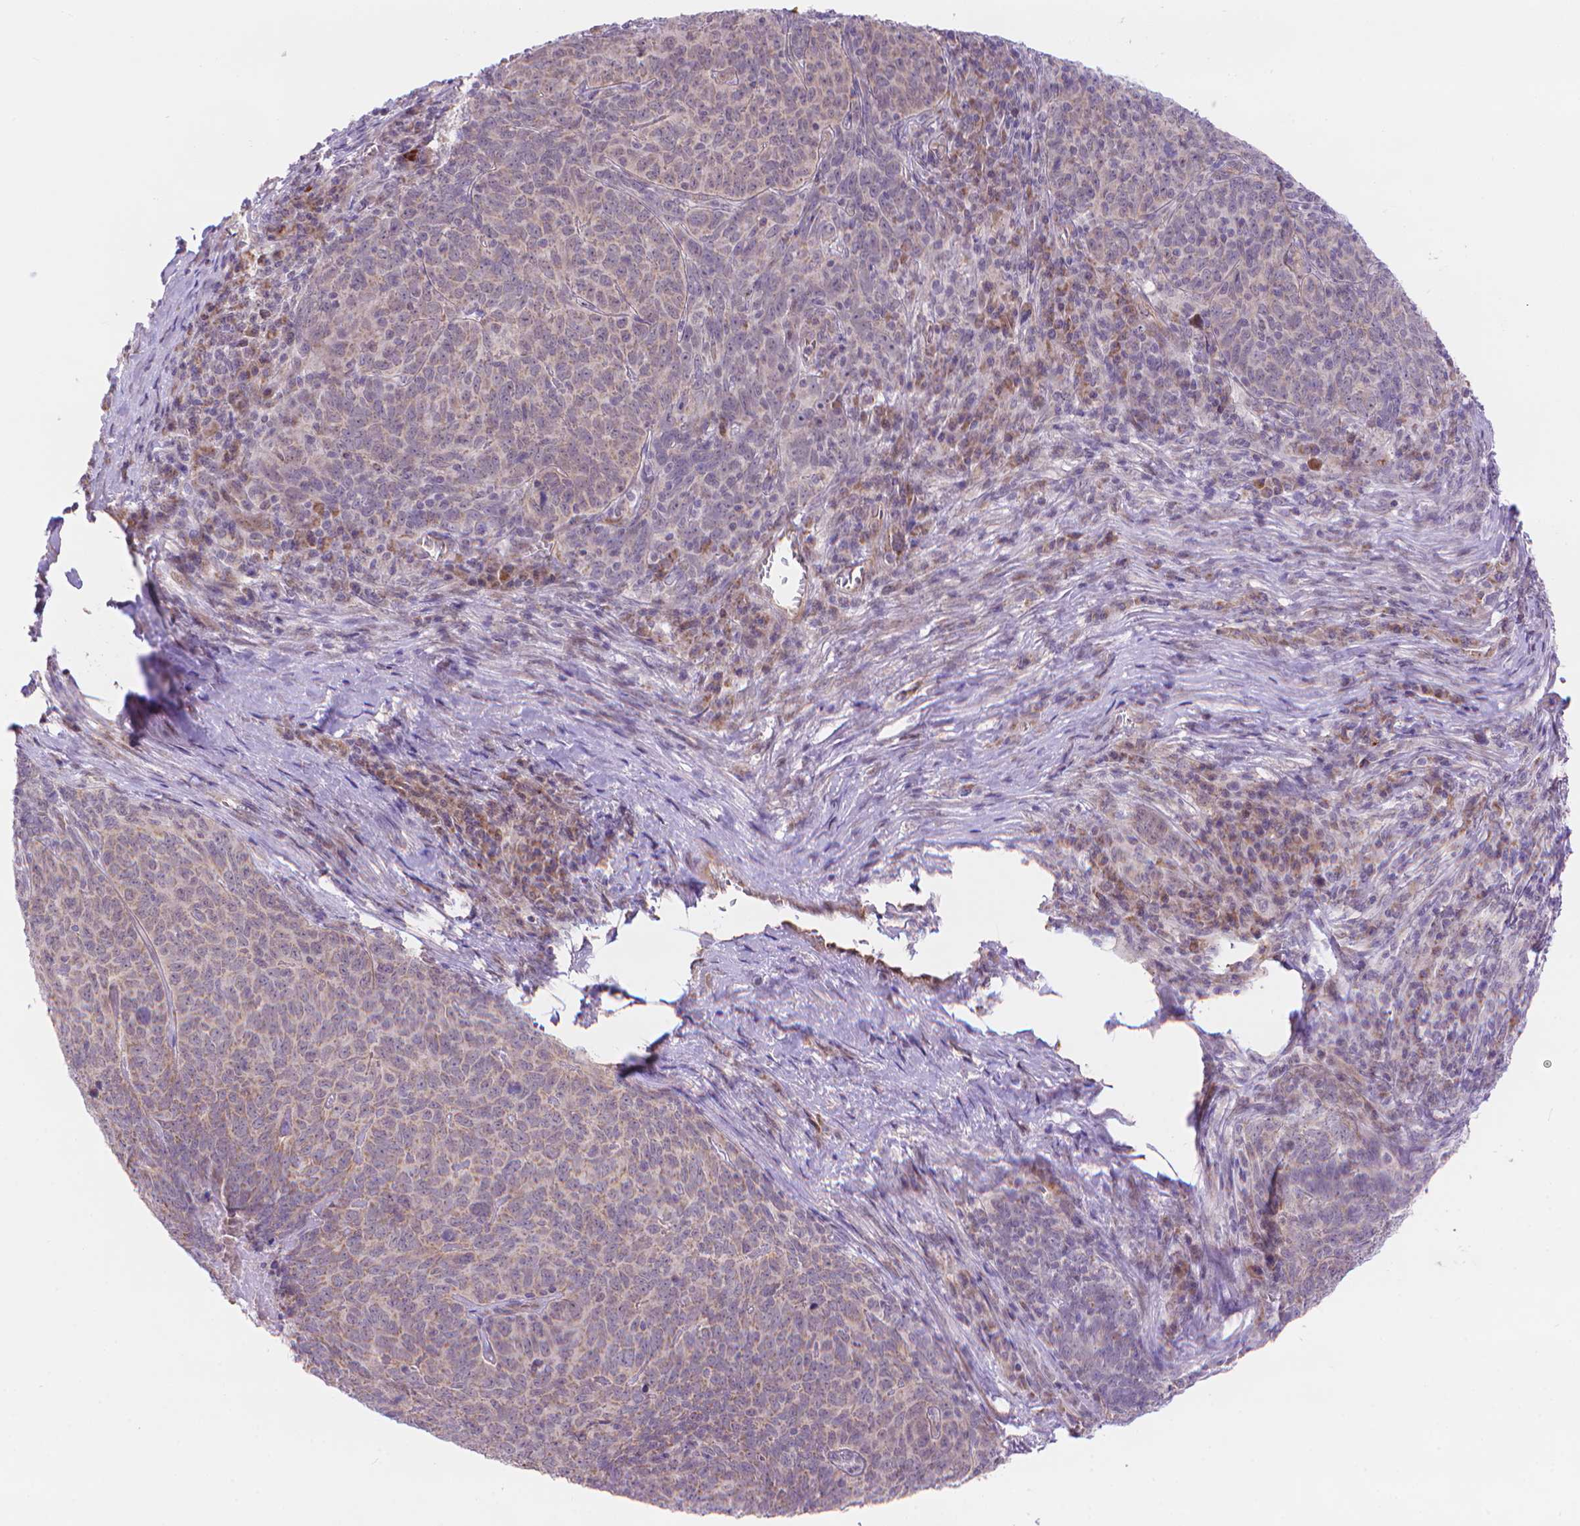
{"staining": {"intensity": "weak", "quantity": "<25%", "location": "cytoplasmic/membranous"}, "tissue": "skin cancer", "cell_type": "Tumor cells", "image_type": "cancer", "snomed": [{"axis": "morphology", "description": "Squamous cell carcinoma, NOS"}, {"axis": "topography", "description": "Skin"}, {"axis": "topography", "description": "Anal"}], "caption": "Immunohistochemistry (IHC) of skin cancer exhibits no staining in tumor cells. (DAB (3,3'-diaminobenzidine) immunohistochemistry (IHC) with hematoxylin counter stain).", "gene": "CYYR1", "patient": {"sex": "female", "age": 51}}